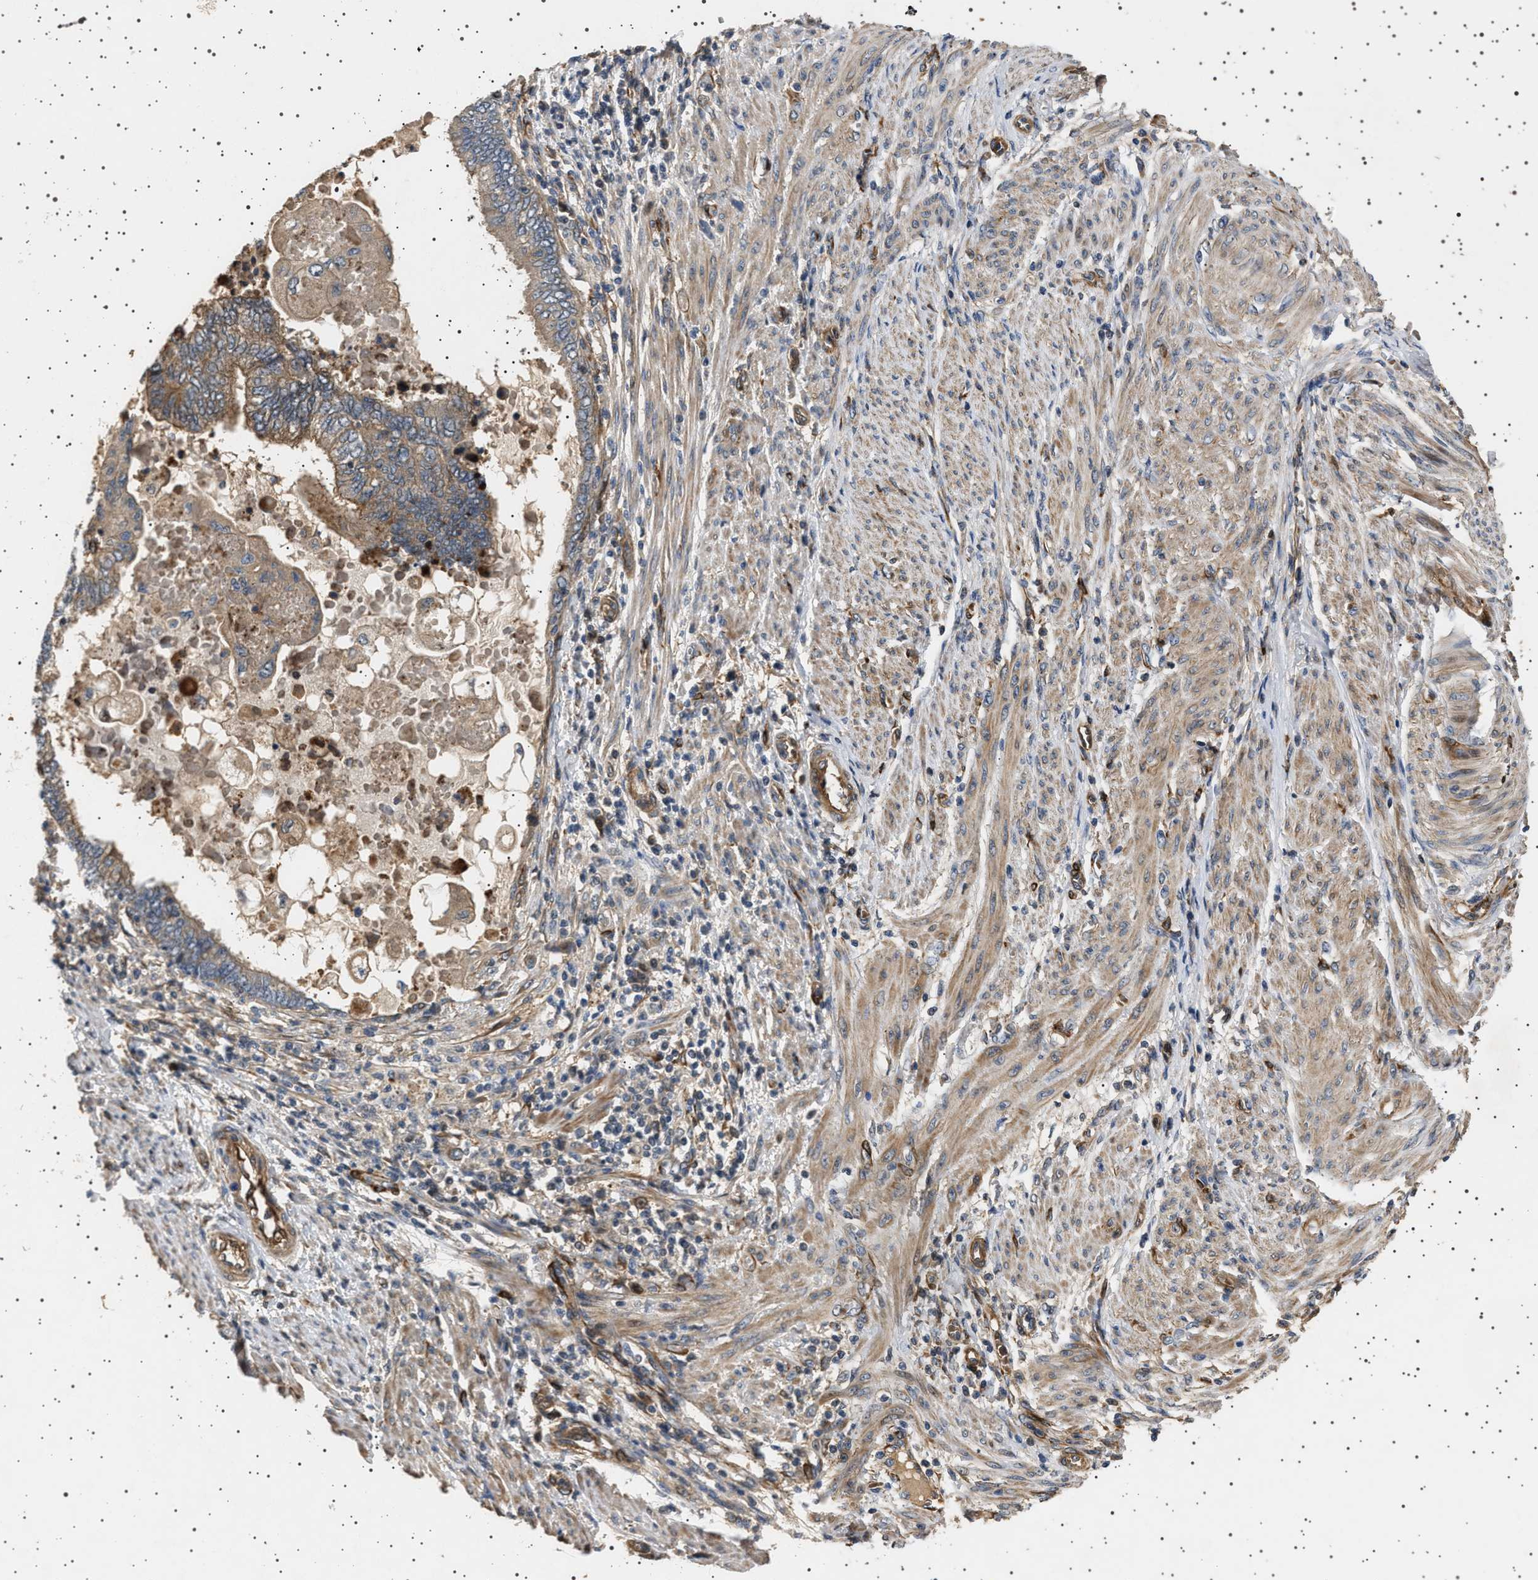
{"staining": {"intensity": "weak", "quantity": ">75%", "location": "cytoplasmic/membranous"}, "tissue": "endometrial cancer", "cell_type": "Tumor cells", "image_type": "cancer", "snomed": [{"axis": "morphology", "description": "Adenocarcinoma, NOS"}, {"axis": "topography", "description": "Uterus"}, {"axis": "topography", "description": "Endometrium"}], "caption": "This is an image of immunohistochemistry (IHC) staining of endometrial cancer (adenocarcinoma), which shows weak positivity in the cytoplasmic/membranous of tumor cells.", "gene": "GUCY1B1", "patient": {"sex": "female", "age": 70}}